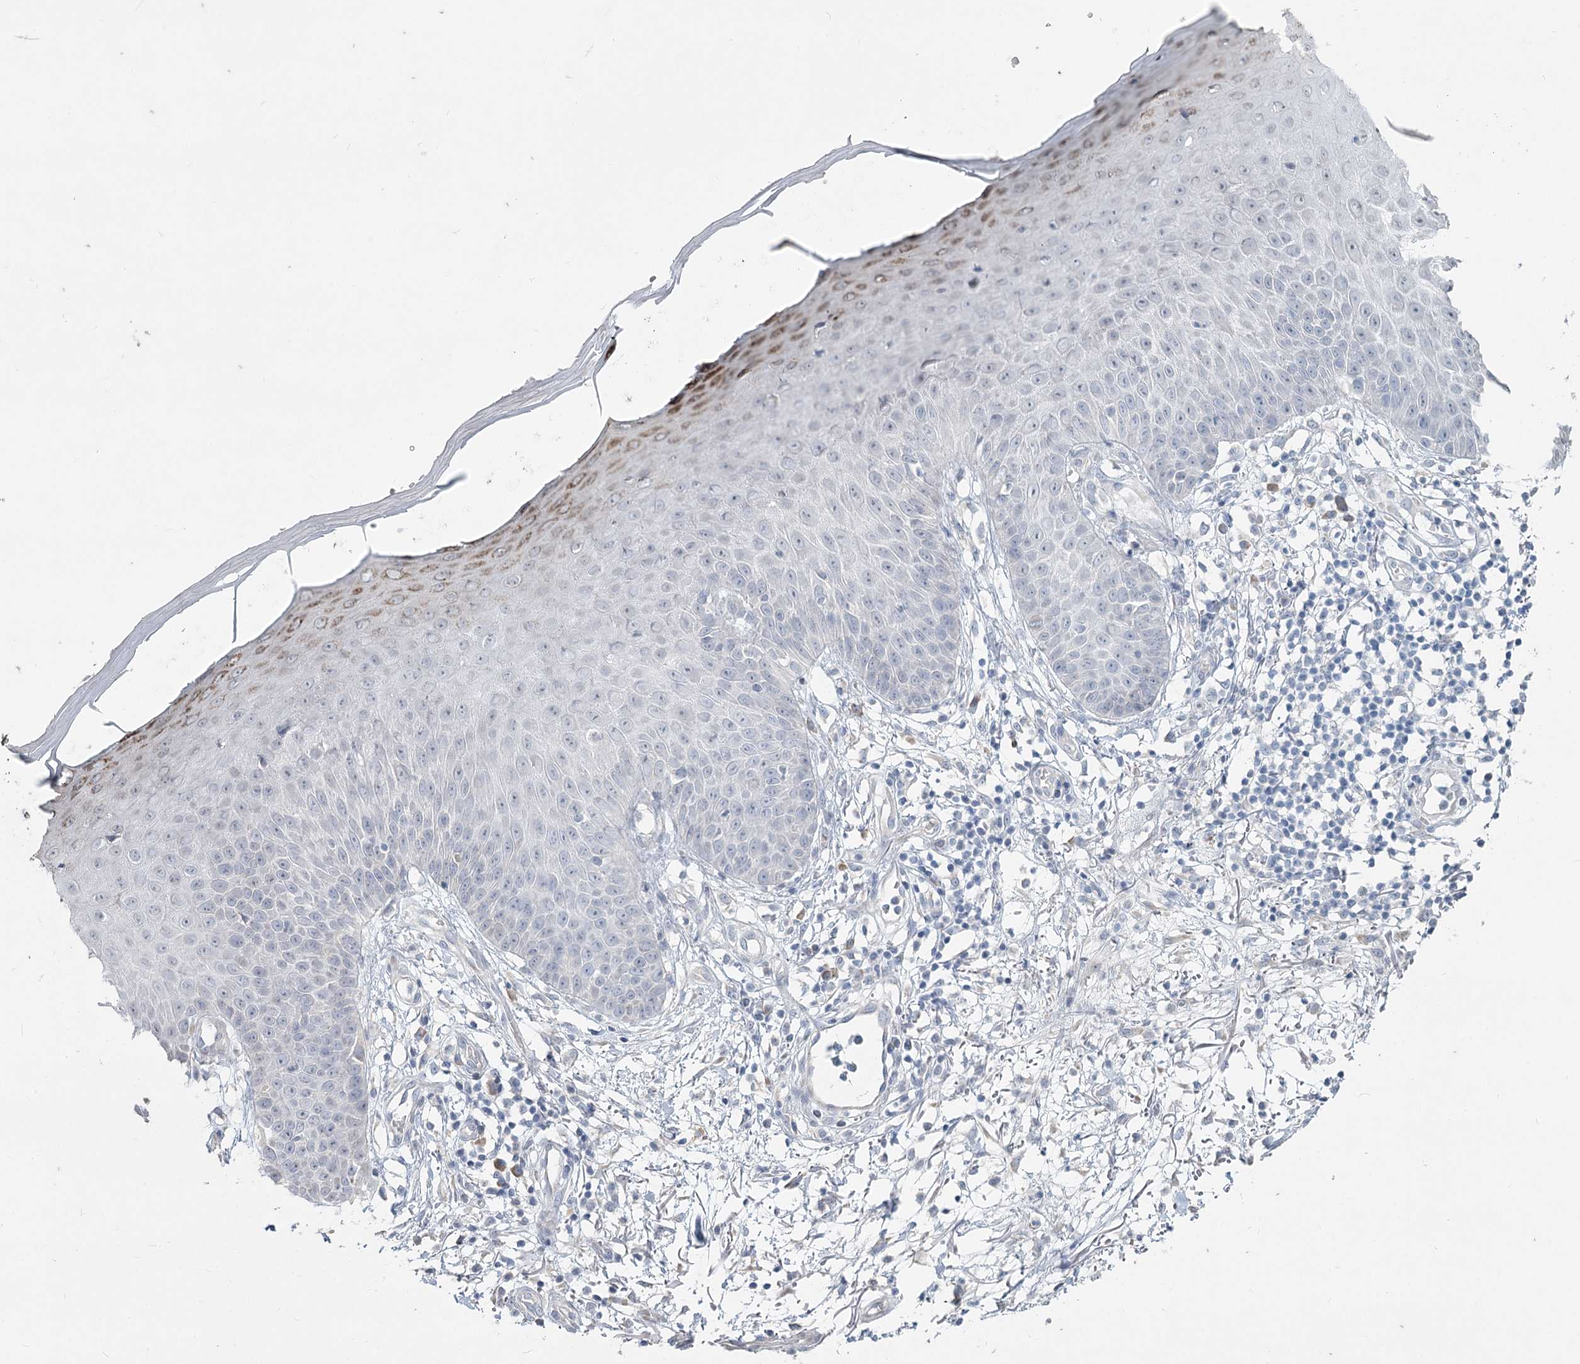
{"staining": {"intensity": "negative", "quantity": "none", "location": "none"}, "tissue": "skin", "cell_type": "Fibroblasts", "image_type": "normal", "snomed": [{"axis": "morphology", "description": "Normal tissue, NOS"}, {"axis": "morphology", "description": "Inflammation, NOS"}, {"axis": "topography", "description": "Skin"}], "caption": "DAB immunohistochemical staining of unremarkable skin displays no significant positivity in fibroblasts.", "gene": "SLC9A3", "patient": {"sex": "female", "age": 44}}